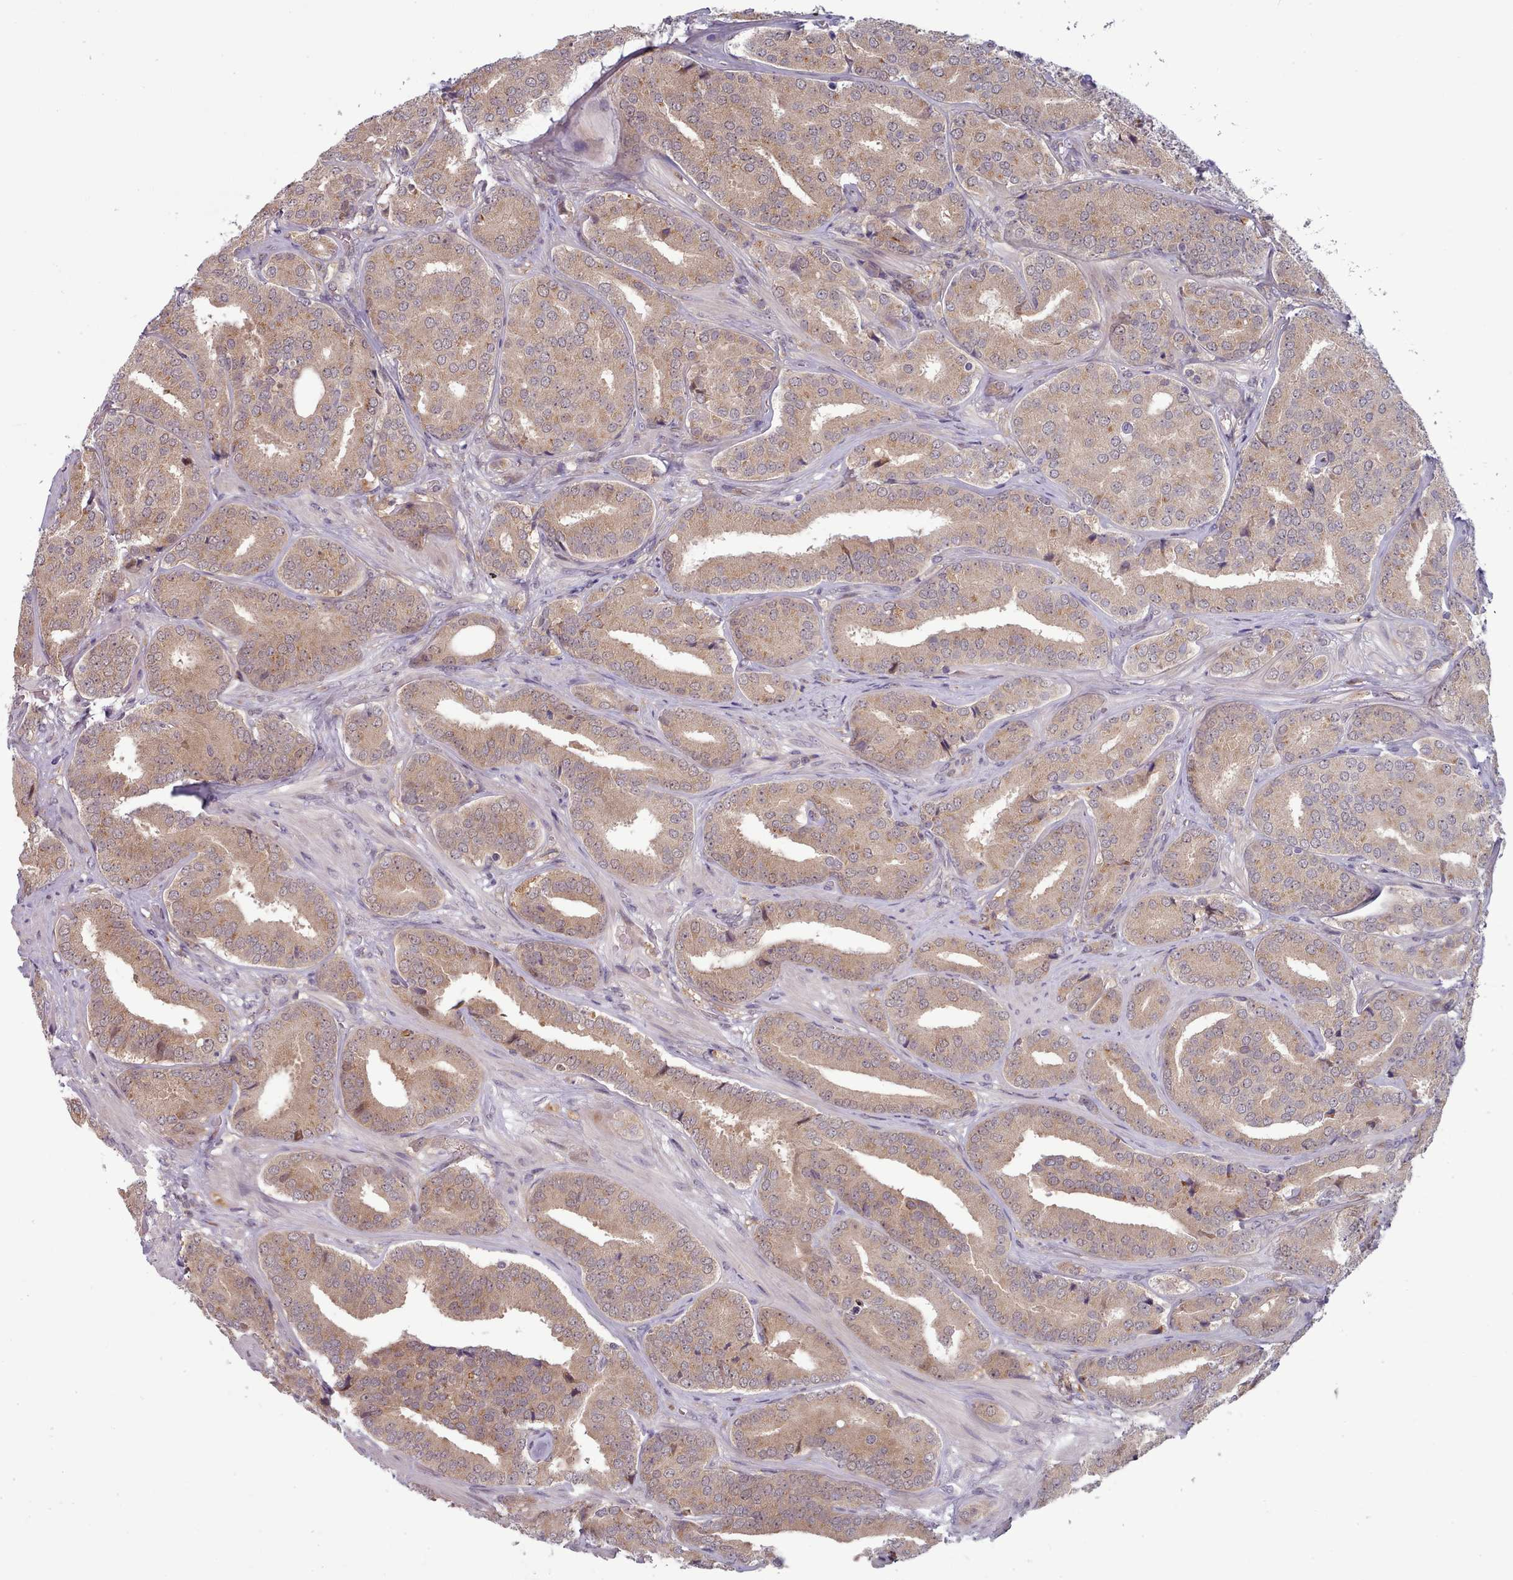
{"staining": {"intensity": "weak", "quantity": ">75%", "location": "cytoplasmic/membranous"}, "tissue": "prostate cancer", "cell_type": "Tumor cells", "image_type": "cancer", "snomed": [{"axis": "morphology", "description": "Adenocarcinoma, High grade"}, {"axis": "topography", "description": "Prostate"}], "caption": "High-grade adenocarcinoma (prostate) tissue demonstrates weak cytoplasmic/membranous positivity in about >75% of tumor cells, visualized by immunohistochemistry.", "gene": "CLNS1A", "patient": {"sex": "male", "age": 63}}